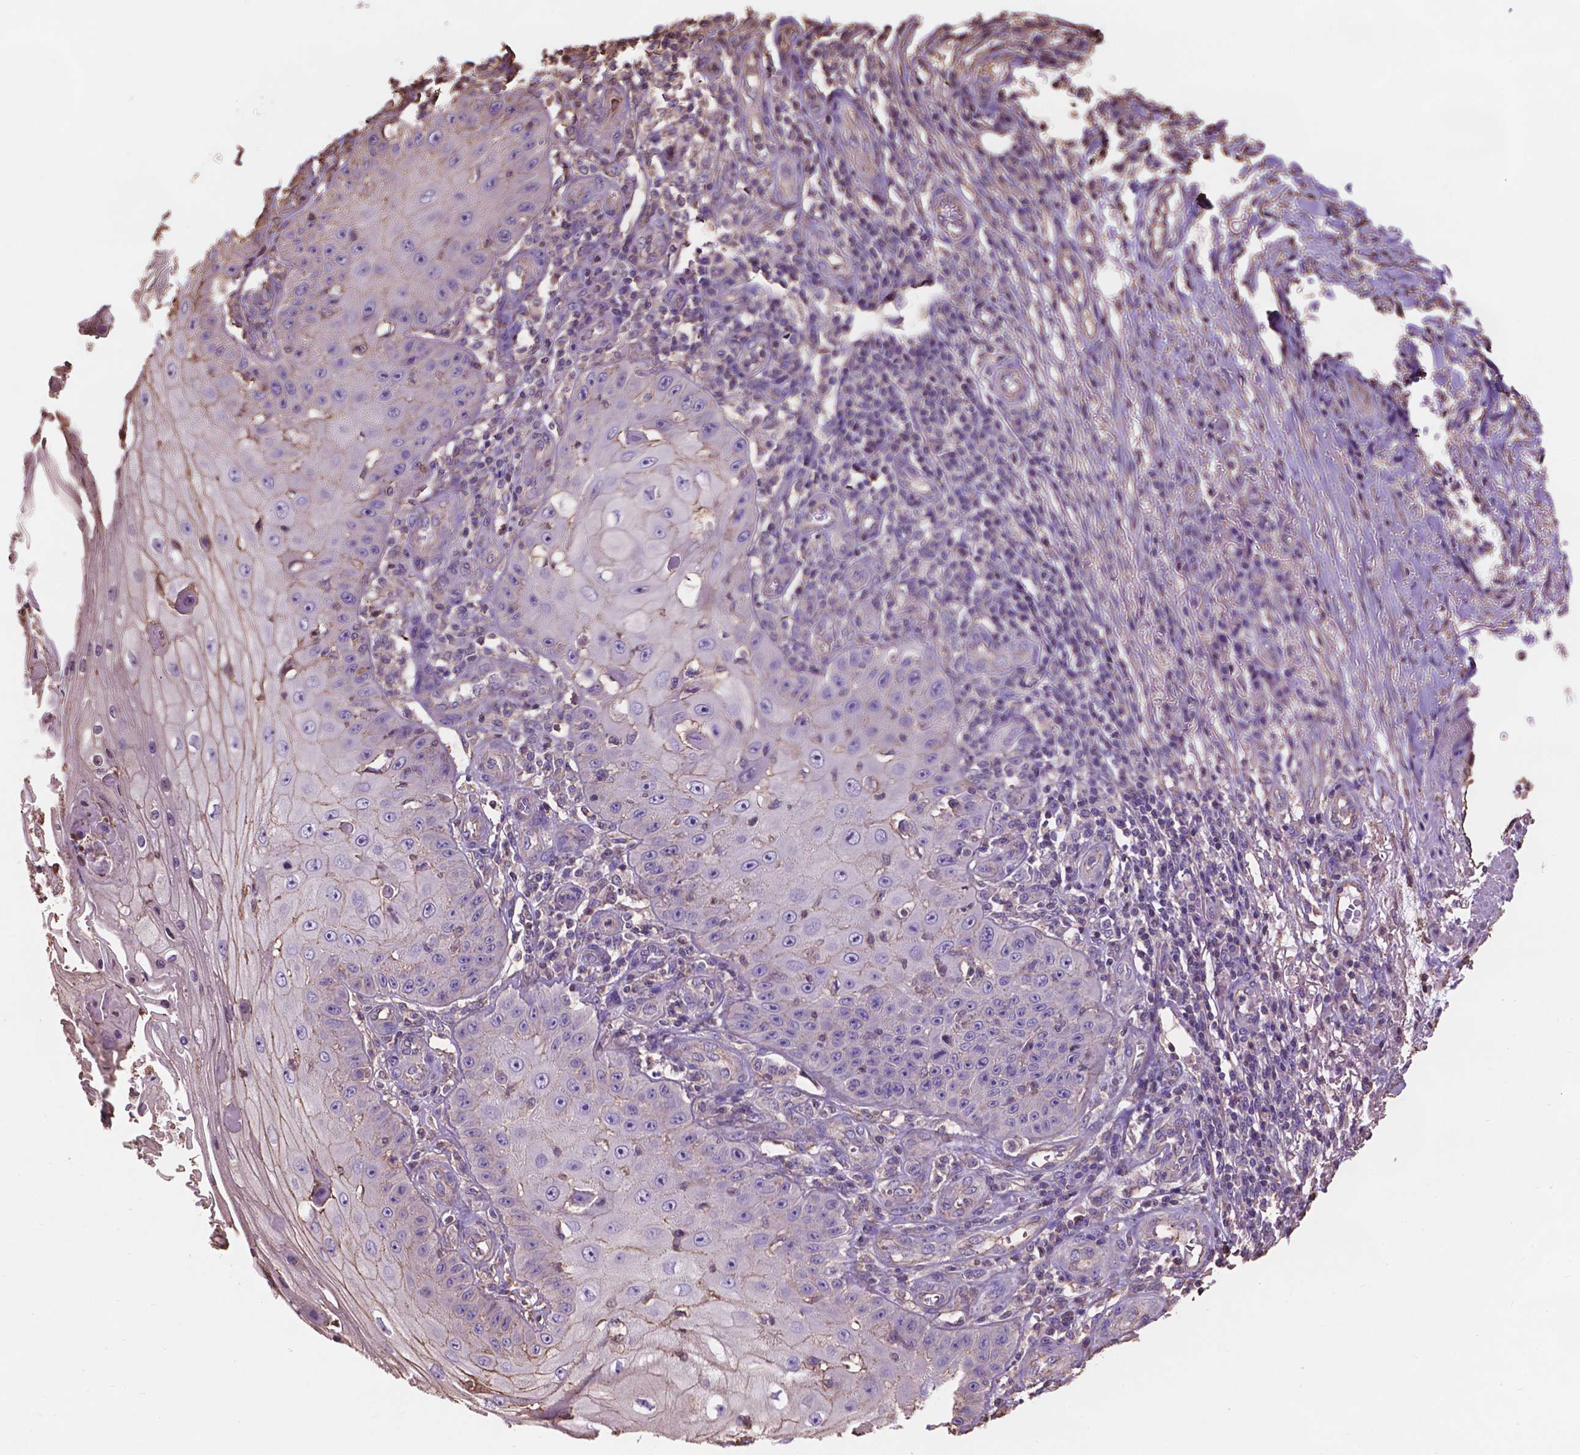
{"staining": {"intensity": "negative", "quantity": "none", "location": "none"}, "tissue": "skin cancer", "cell_type": "Tumor cells", "image_type": "cancer", "snomed": [{"axis": "morphology", "description": "Squamous cell carcinoma, NOS"}, {"axis": "topography", "description": "Skin"}], "caption": "This is an immunohistochemistry micrograph of human squamous cell carcinoma (skin). There is no positivity in tumor cells.", "gene": "NIPA2", "patient": {"sex": "male", "age": 70}}